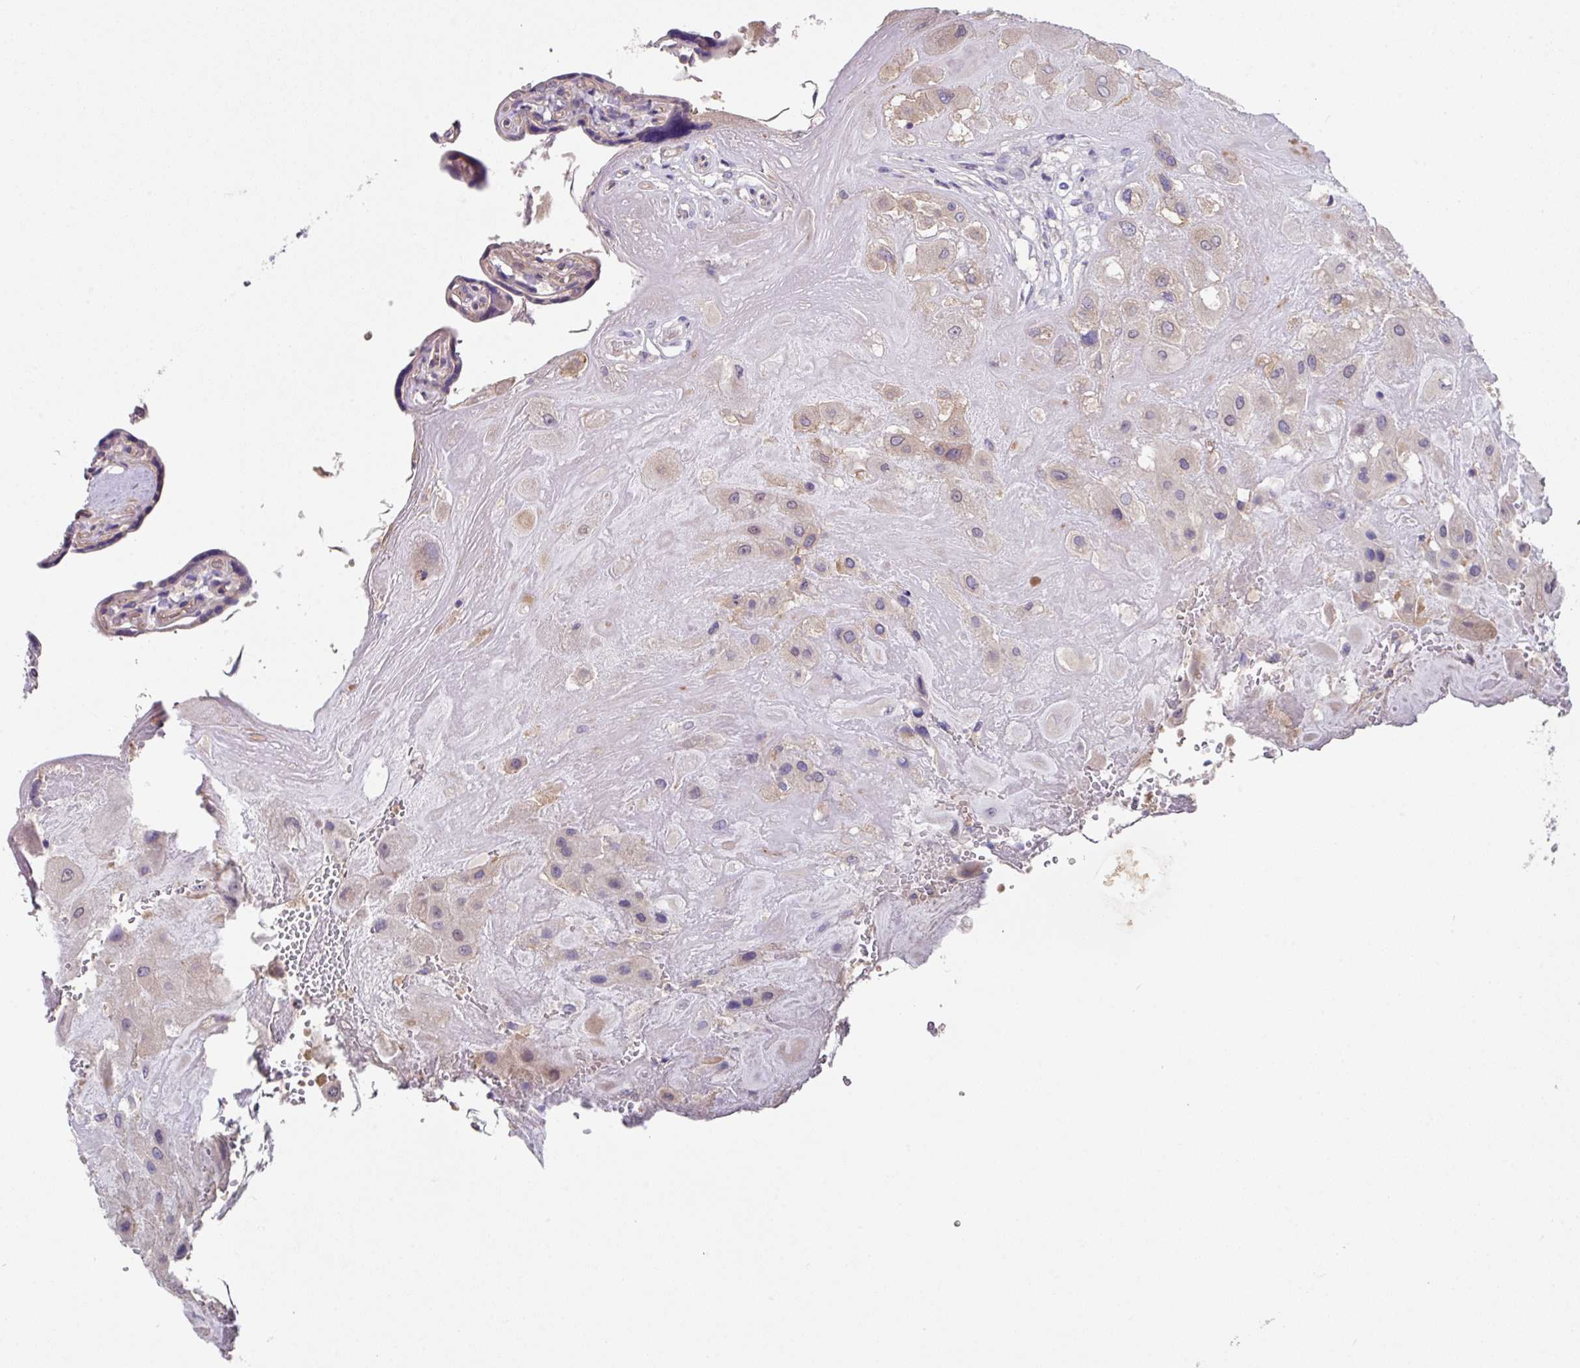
{"staining": {"intensity": "weak", "quantity": "25%-75%", "location": "cytoplasmic/membranous"}, "tissue": "placenta", "cell_type": "Decidual cells", "image_type": "normal", "snomed": [{"axis": "morphology", "description": "Normal tissue, NOS"}, {"axis": "topography", "description": "Placenta"}], "caption": "Placenta stained for a protein (brown) demonstrates weak cytoplasmic/membranous positive expression in approximately 25%-75% of decidual cells.", "gene": "EIF4B", "patient": {"sex": "female", "age": 32}}